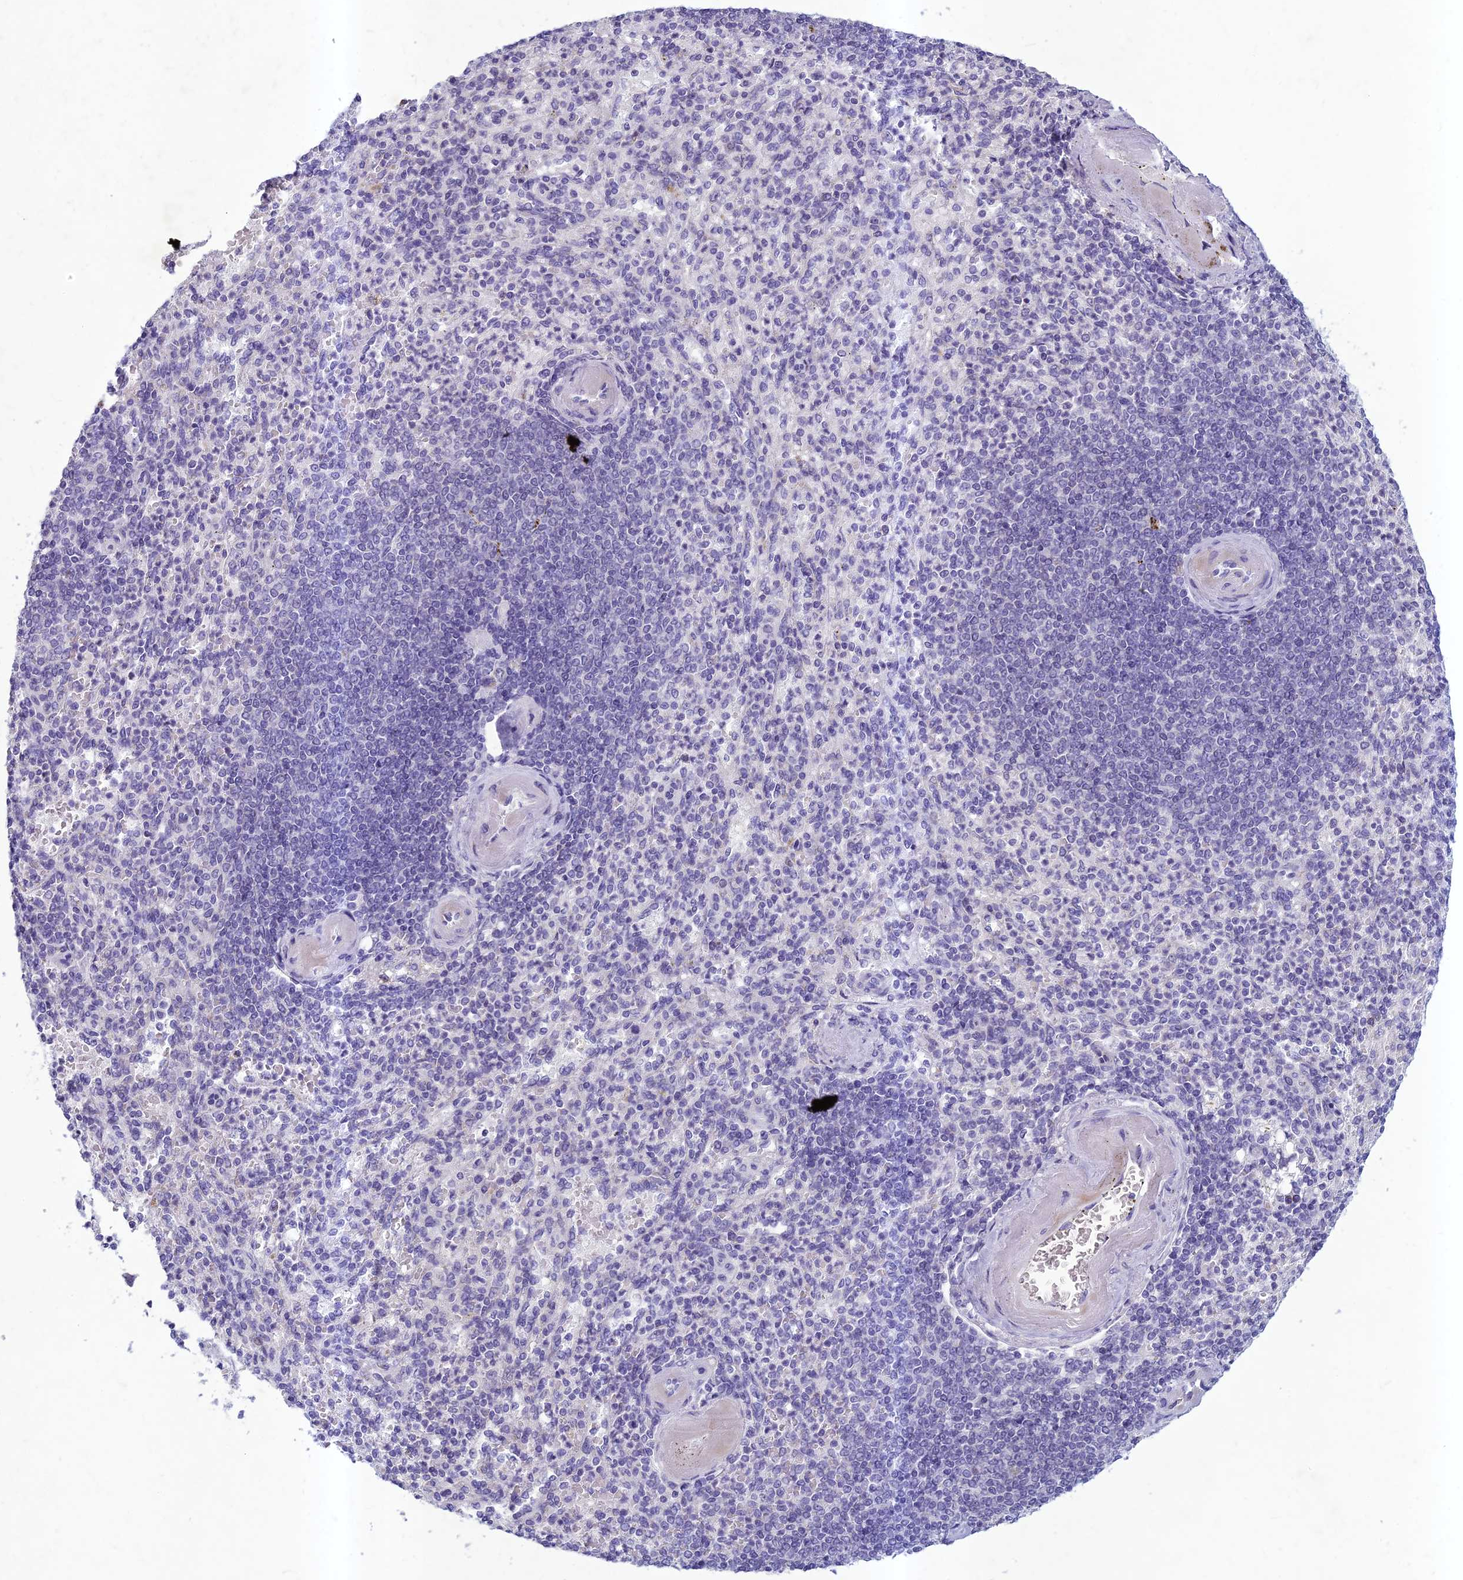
{"staining": {"intensity": "negative", "quantity": "none", "location": "none"}, "tissue": "spleen", "cell_type": "Cells in red pulp", "image_type": "normal", "snomed": [{"axis": "morphology", "description": "Normal tissue, NOS"}, {"axis": "topography", "description": "Spleen"}], "caption": "Immunohistochemistry of unremarkable spleen exhibits no expression in cells in red pulp. (DAB immunohistochemistry (IHC) with hematoxylin counter stain).", "gene": "HIGD1A", "patient": {"sex": "female", "age": 74}}